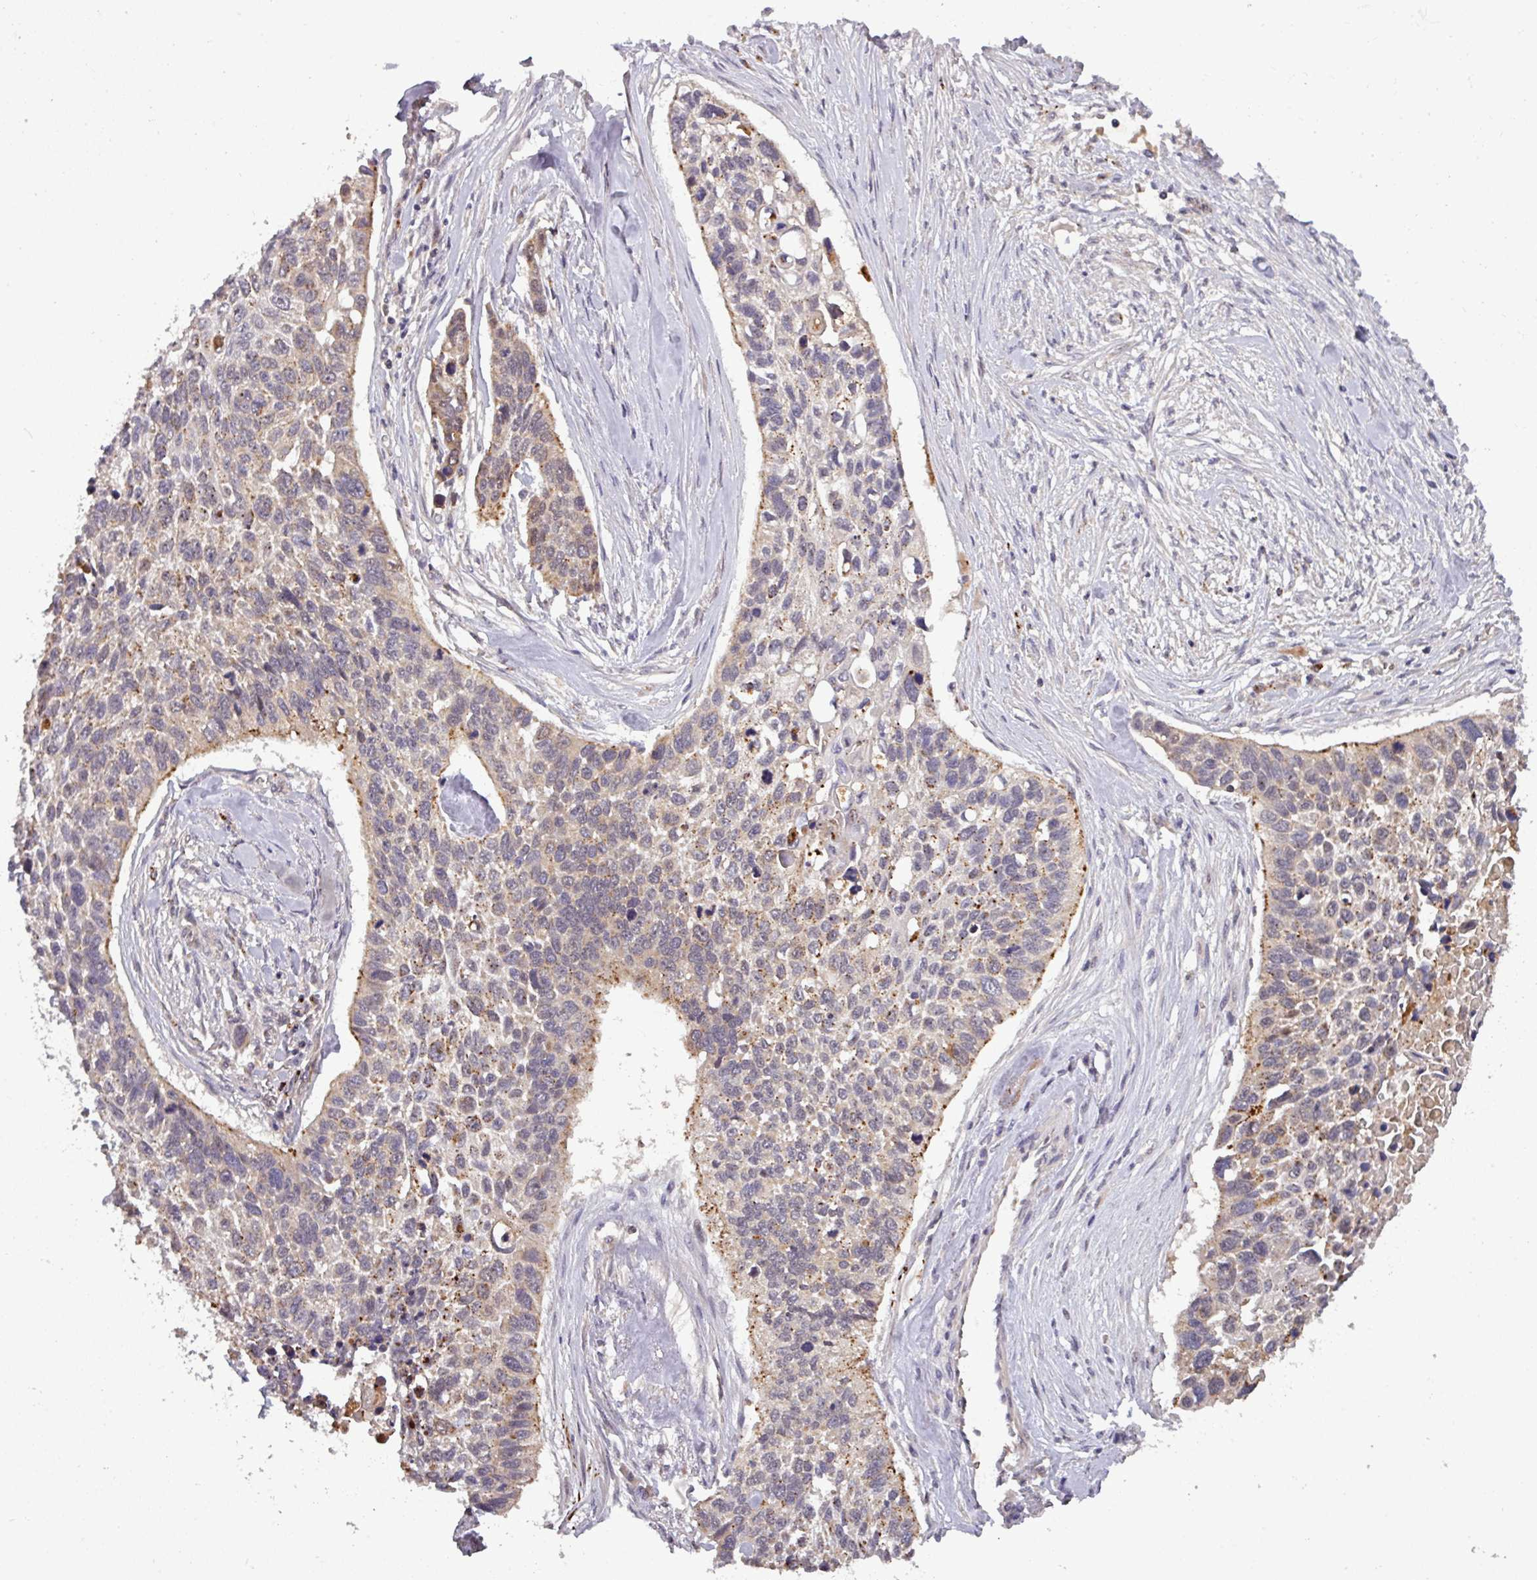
{"staining": {"intensity": "moderate", "quantity": "25%-75%", "location": "cytoplasmic/membranous"}, "tissue": "lung cancer", "cell_type": "Tumor cells", "image_type": "cancer", "snomed": [{"axis": "morphology", "description": "Squamous cell carcinoma, NOS"}, {"axis": "topography", "description": "Lung"}], "caption": "Human lung cancer (squamous cell carcinoma) stained for a protein (brown) reveals moderate cytoplasmic/membranous positive positivity in approximately 25%-75% of tumor cells.", "gene": "PUS1", "patient": {"sex": "male", "age": 62}}